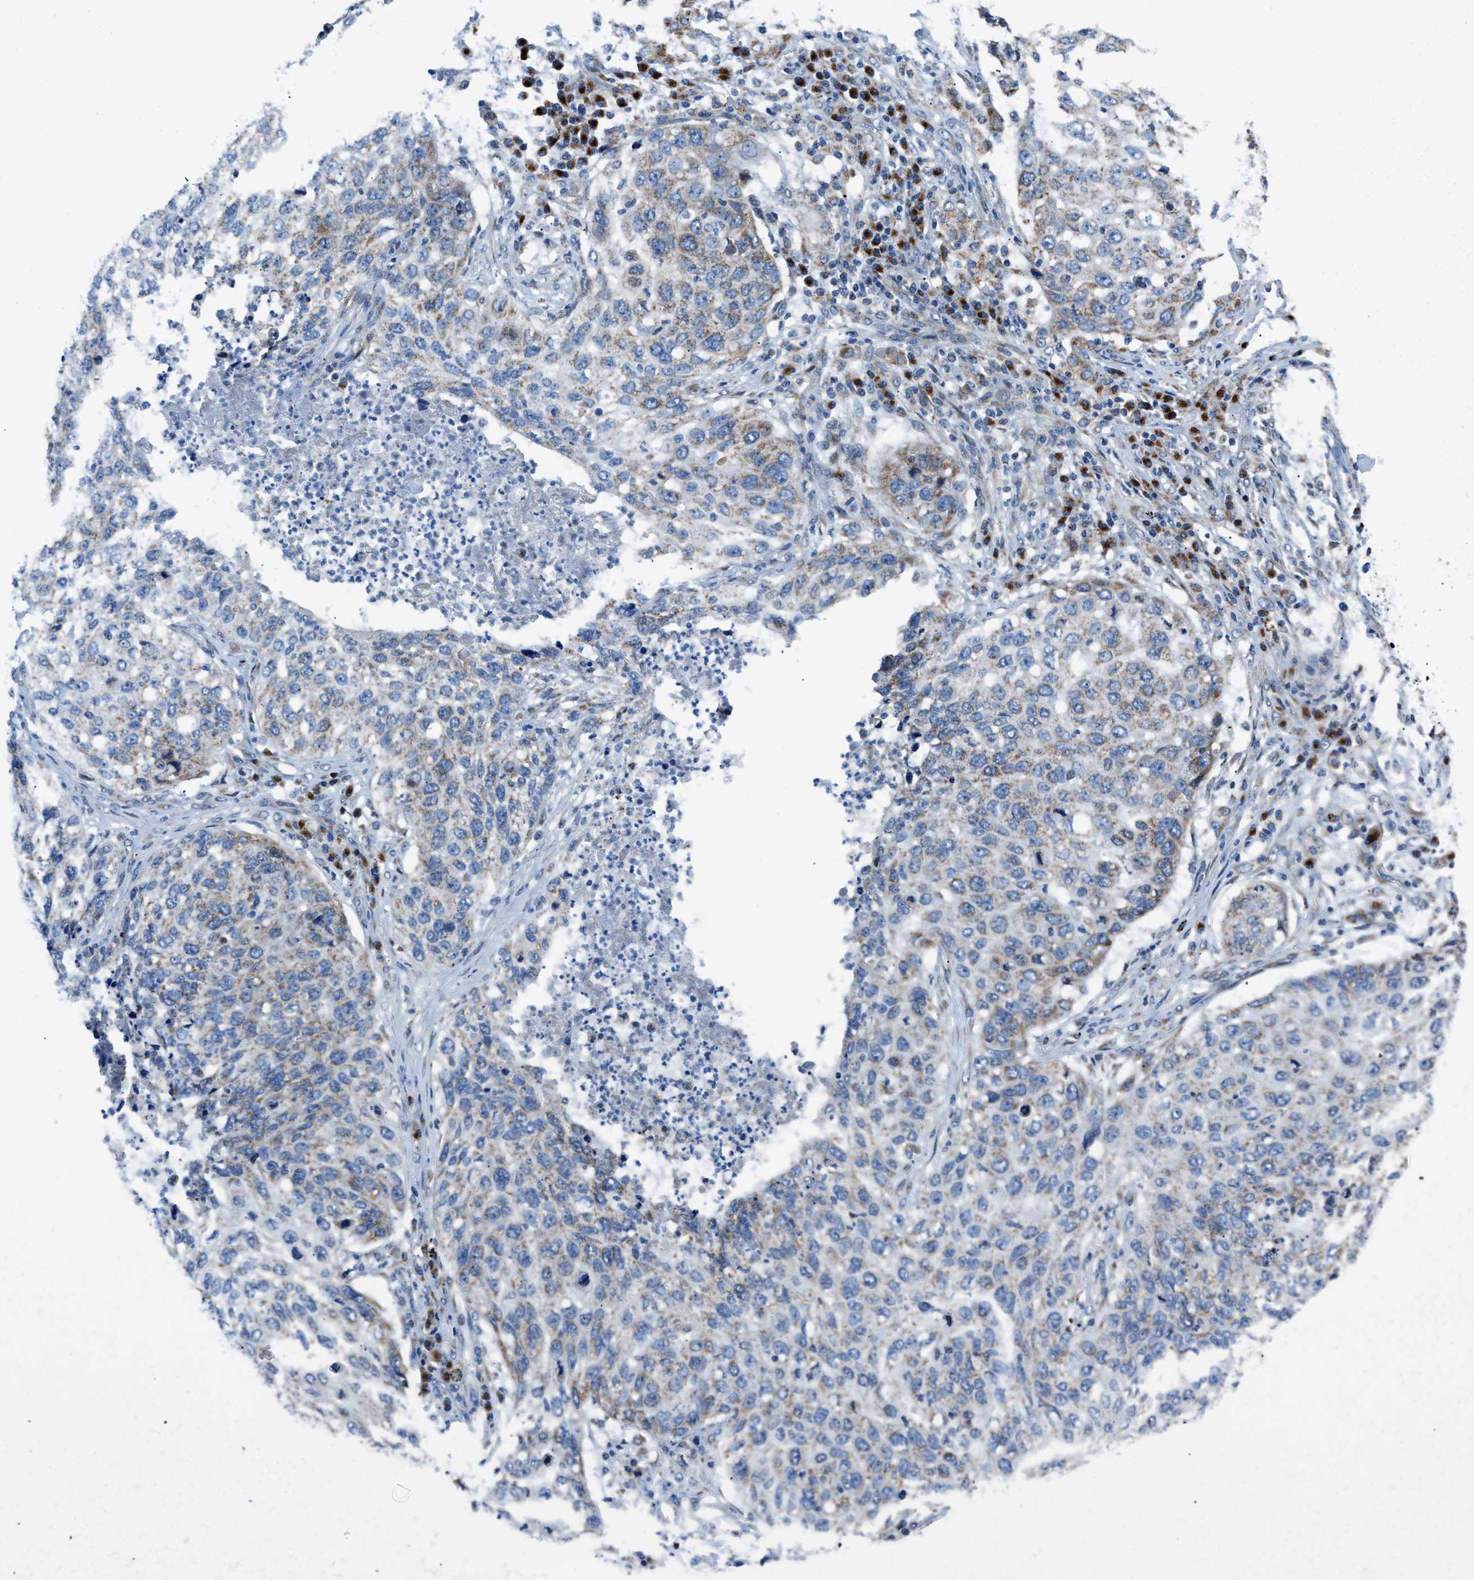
{"staining": {"intensity": "weak", "quantity": "25%-75%", "location": "cytoplasmic/membranous"}, "tissue": "lung cancer", "cell_type": "Tumor cells", "image_type": "cancer", "snomed": [{"axis": "morphology", "description": "Squamous cell carcinoma, NOS"}, {"axis": "topography", "description": "Lung"}], "caption": "This micrograph reveals lung cancer (squamous cell carcinoma) stained with immunohistochemistry to label a protein in brown. The cytoplasmic/membranous of tumor cells show weak positivity for the protein. Nuclei are counter-stained blue.", "gene": "ETFB", "patient": {"sex": "female", "age": 63}}